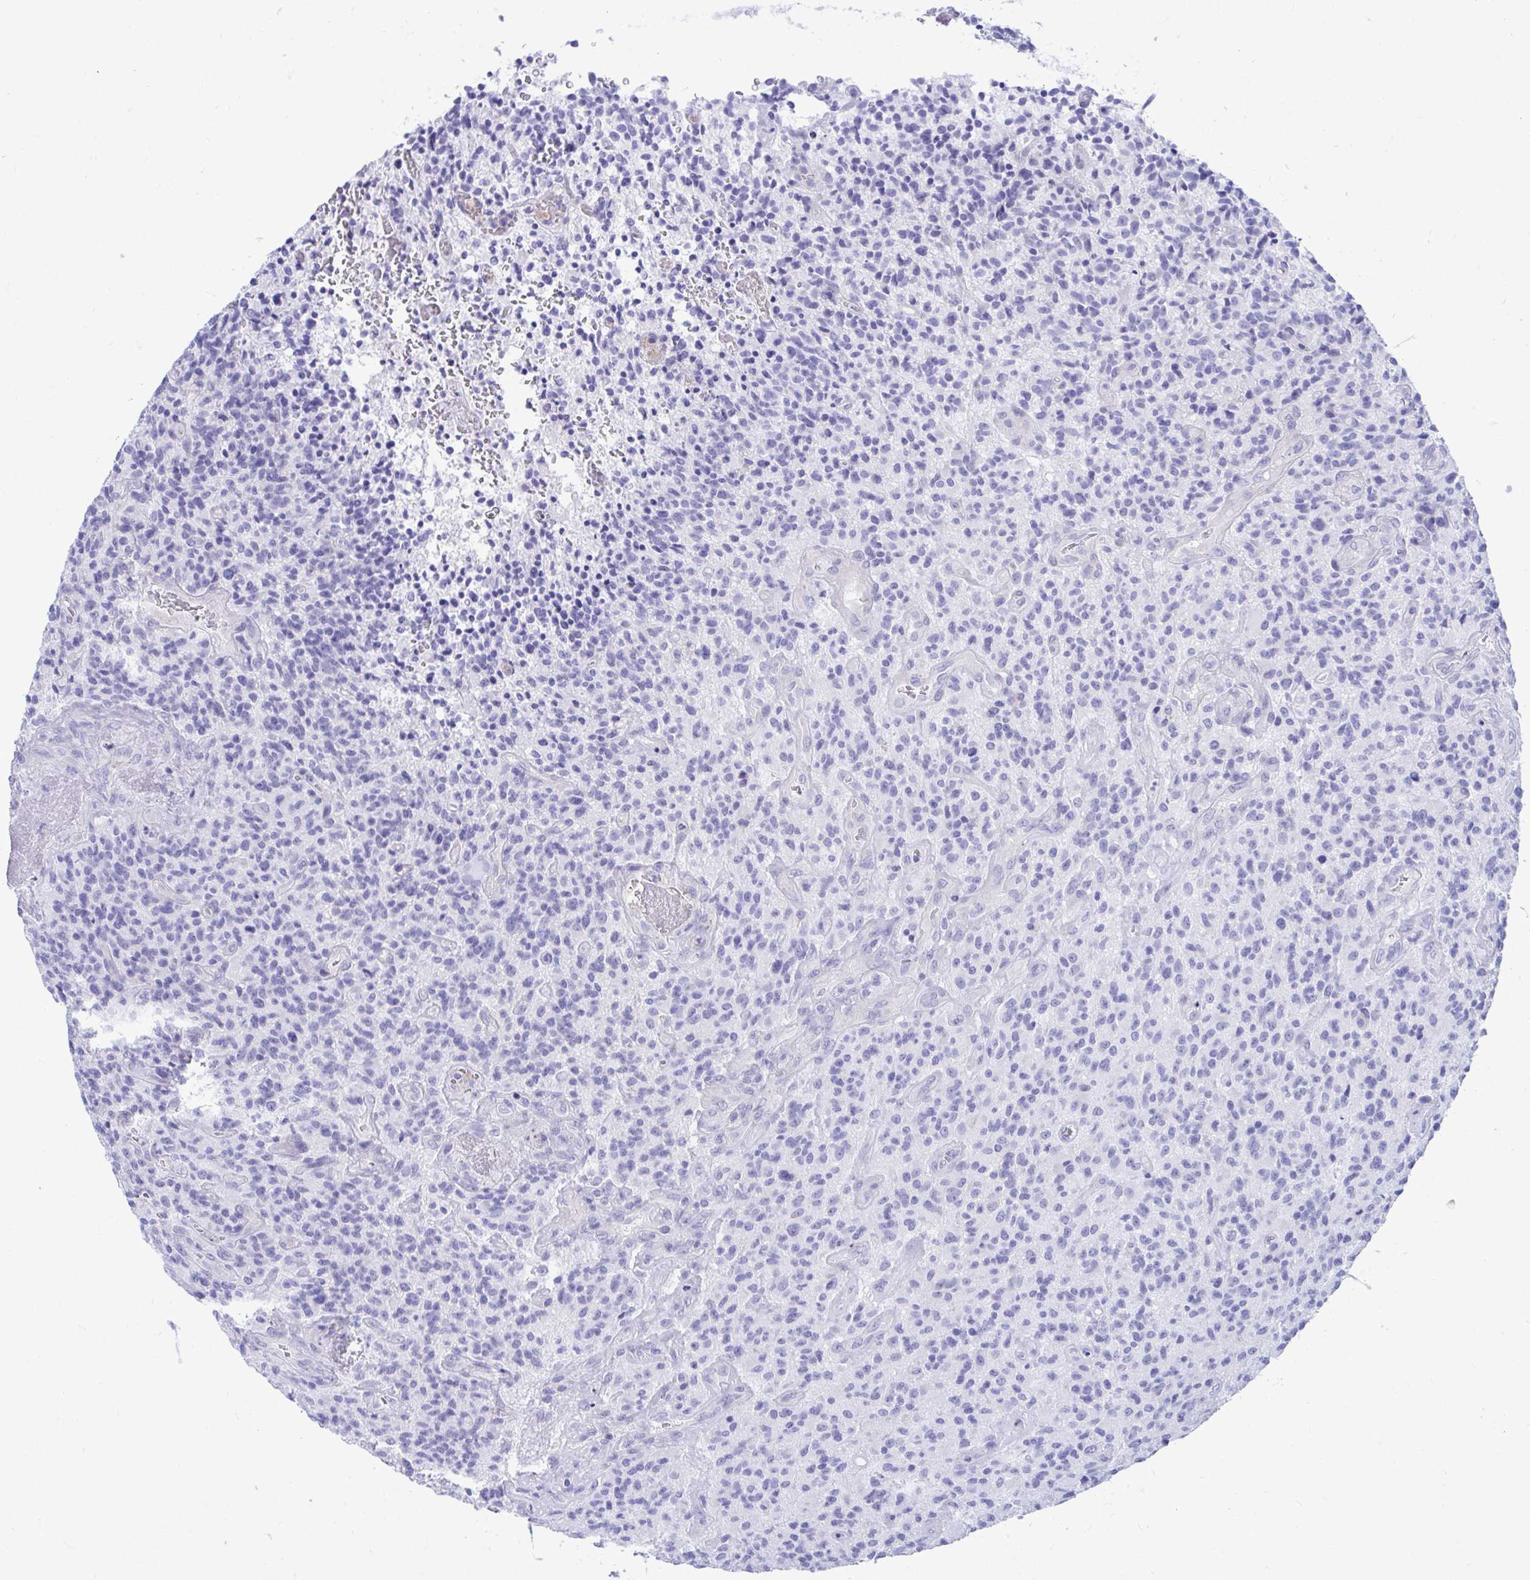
{"staining": {"intensity": "negative", "quantity": "none", "location": "none"}, "tissue": "glioma", "cell_type": "Tumor cells", "image_type": "cancer", "snomed": [{"axis": "morphology", "description": "Glioma, malignant, High grade"}, {"axis": "topography", "description": "Brain"}], "caption": "The micrograph reveals no significant positivity in tumor cells of glioma.", "gene": "SHISA8", "patient": {"sex": "male", "age": 76}}